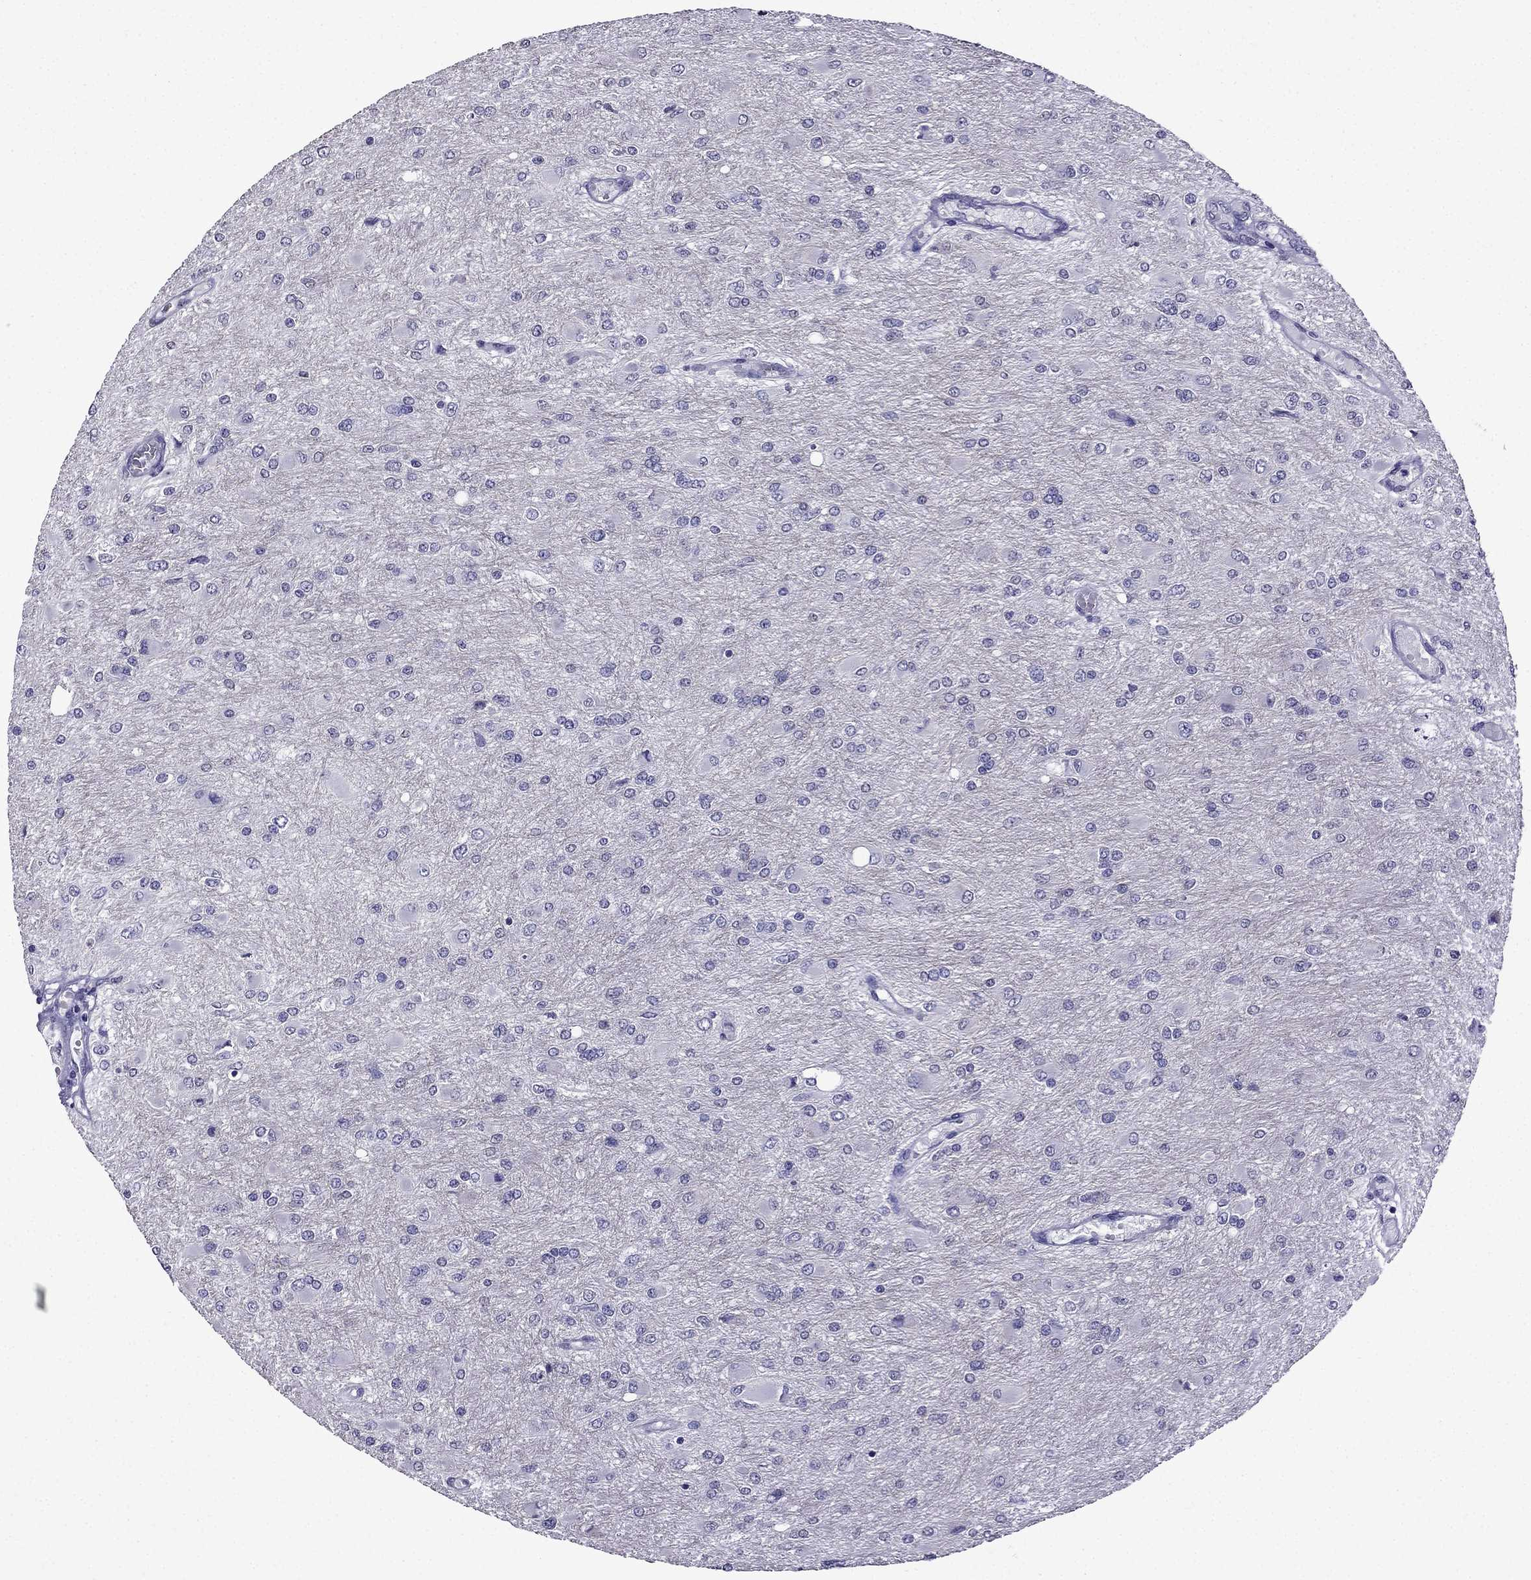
{"staining": {"intensity": "negative", "quantity": "none", "location": "none"}, "tissue": "glioma", "cell_type": "Tumor cells", "image_type": "cancer", "snomed": [{"axis": "morphology", "description": "Glioma, malignant, High grade"}, {"axis": "topography", "description": "Cerebral cortex"}], "caption": "Protein analysis of high-grade glioma (malignant) displays no significant expression in tumor cells.", "gene": "DNAH17", "patient": {"sex": "female", "age": 36}}